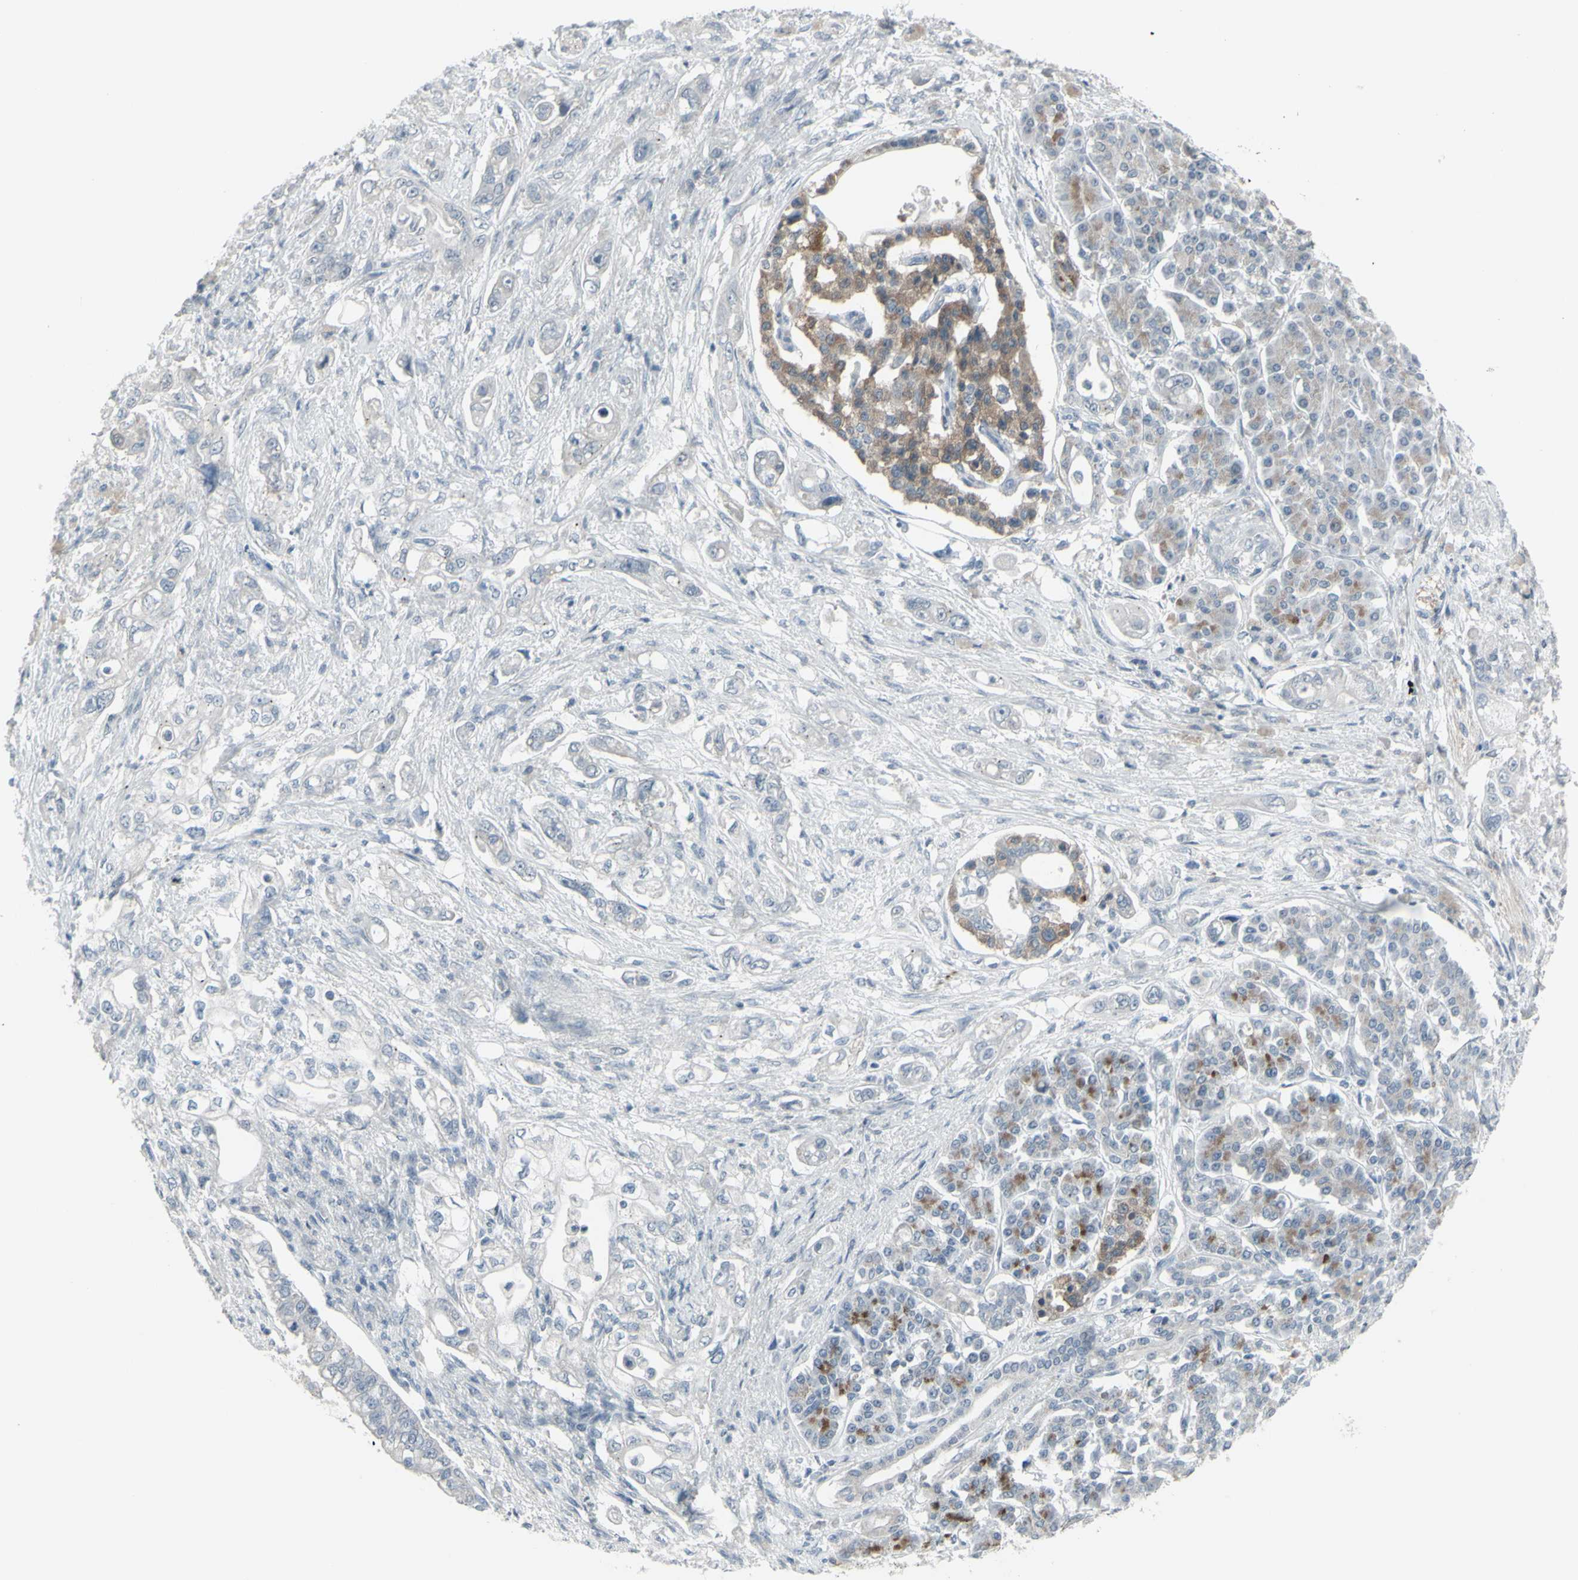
{"staining": {"intensity": "moderate", "quantity": "<25%", "location": "cytoplasmic/membranous"}, "tissue": "pancreatic cancer", "cell_type": "Tumor cells", "image_type": "cancer", "snomed": [{"axis": "morphology", "description": "Normal tissue, NOS"}, {"axis": "topography", "description": "Pancreas"}], "caption": "A micrograph showing moderate cytoplasmic/membranous positivity in about <25% of tumor cells in pancreatic cancer, as visualized by brown immunohistochemical staining.", "gene": "RAB3A", "patient": {"sex": "male", "age": 42}}